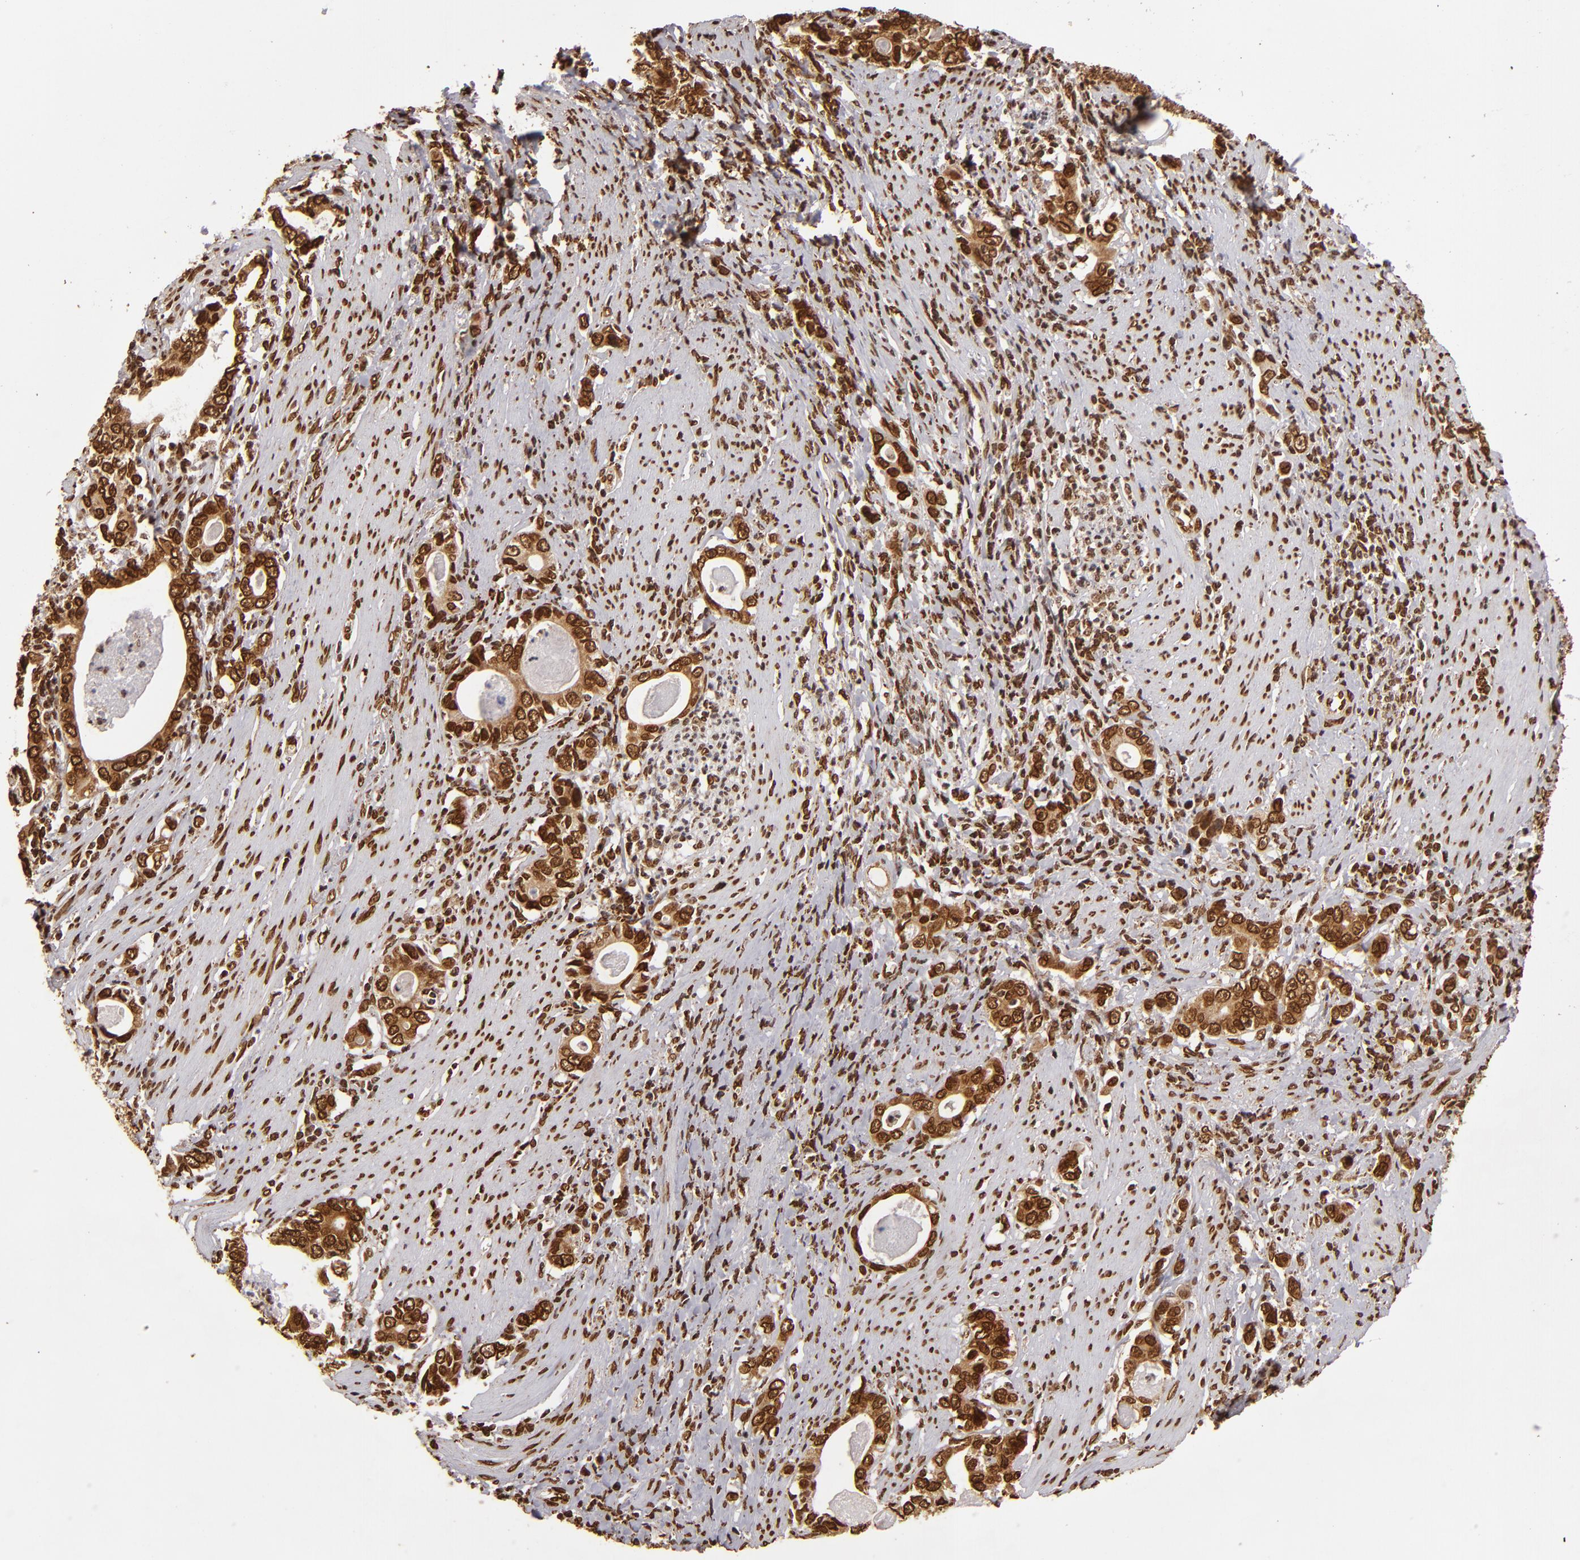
{"staining": {"intensity": "strong", "quantity": ">75%", "location": "cytoplasmic/membranous,nuclear"}, "tissue": "stomach cancer", "cell_type": "Tumor cells", "image_type": "cancer", "snomed": [{"axis": "morphology", "description": "Adenocarcinoma, NOS"}, {"axis": "topography", "description": "Stomach, lower"}], "caption": "A high amount of strong cytoplasmic/membranous and nuclear staining is identified in about >75% of tumor cells in stomach adenocarcinoma tissue. (Stains: DAB in brown, nuclei in blue, Microscopy: brightfield microscopy at high magnification).", "gene": "CUL3", "patient": {"sex": "female", "age": 72}}